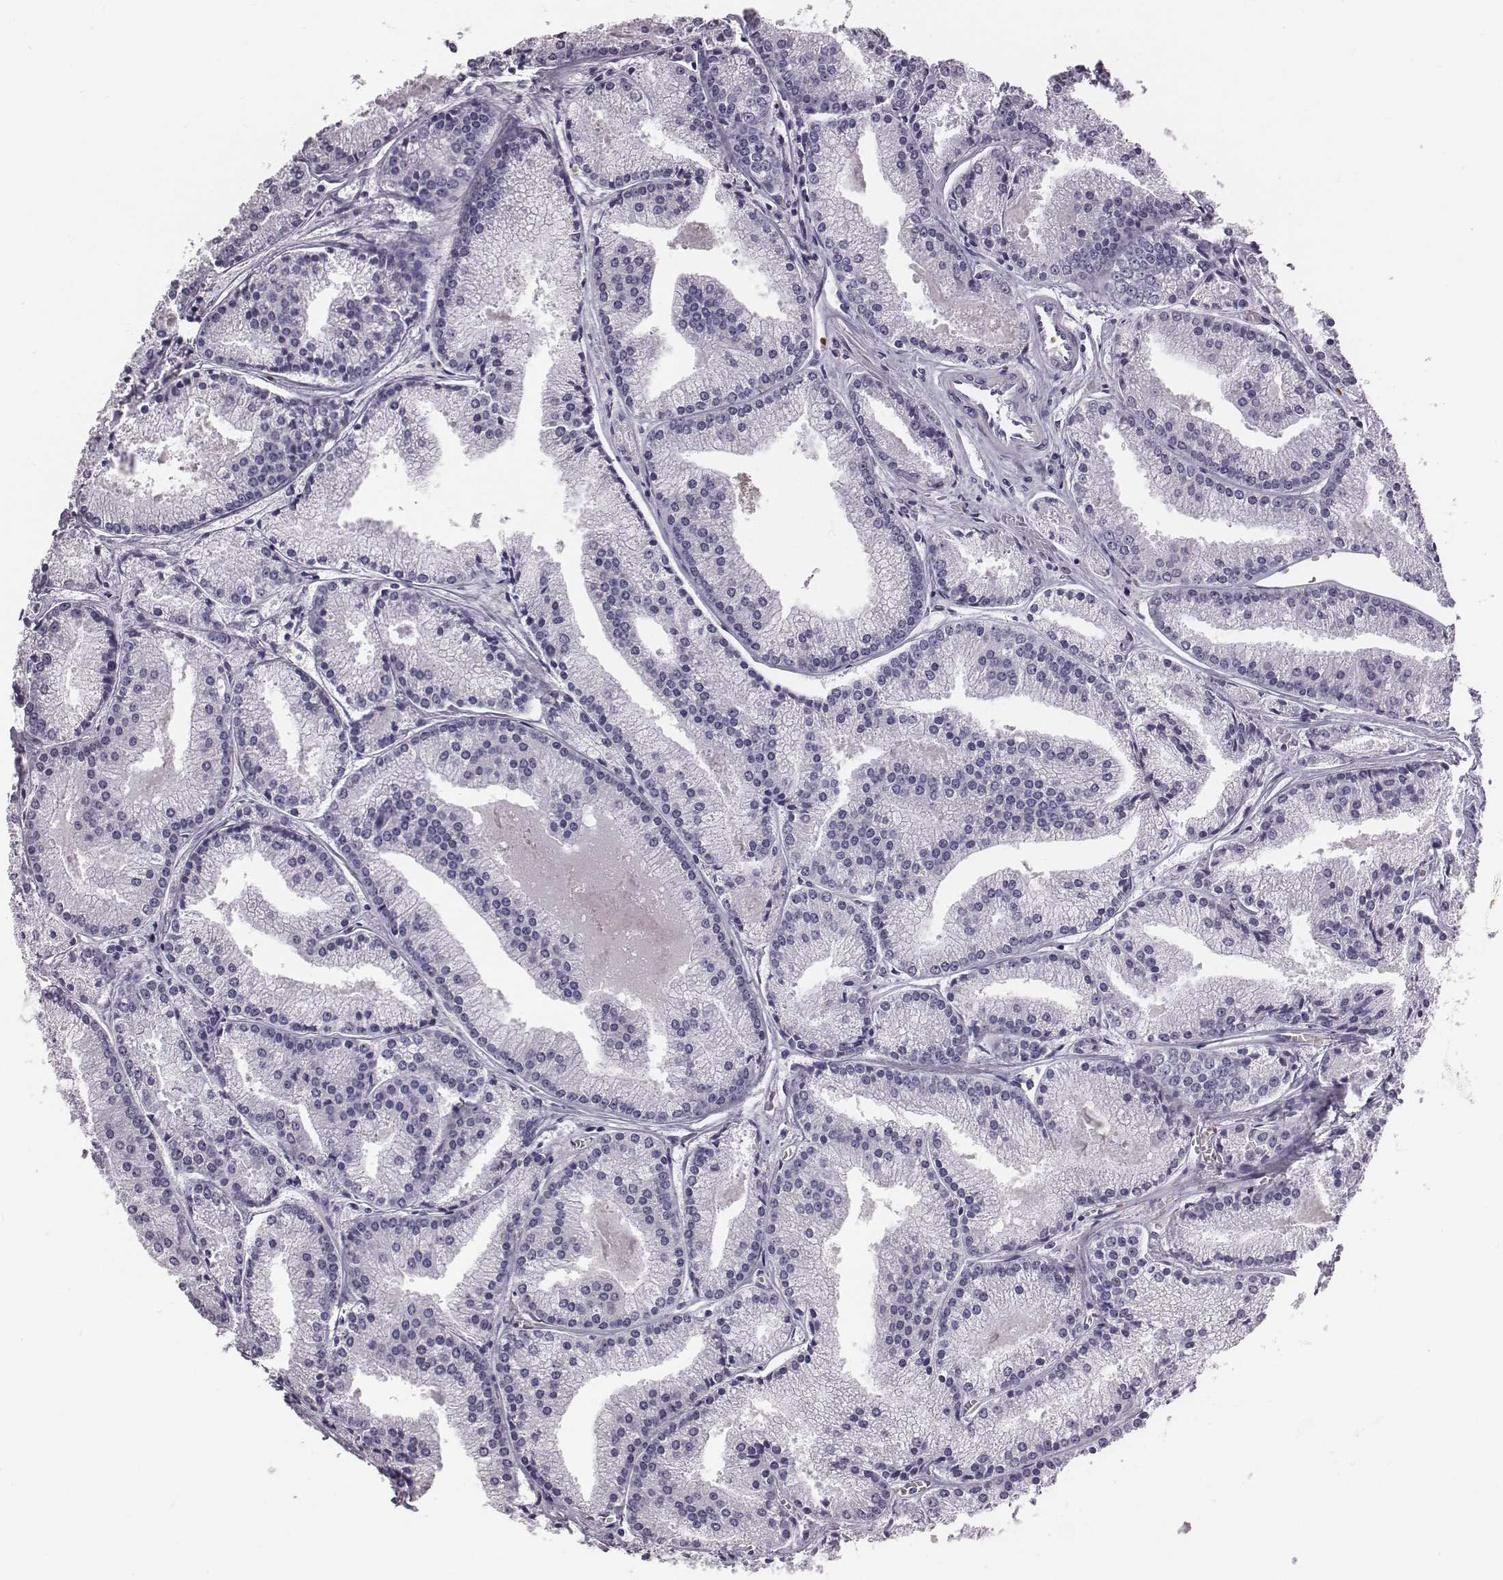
{"staining": {"intensity": "negative", "quantity": "none", "location": "none"}, "tissue": "prostate cancer", "cell_type": "Tumor cells", "image_type": "cancer", "snomed": [{"axis": "morphology", "description": "Adenocarcinoma, NOS"}, {"axis": "topography", "description": "Prostate"}], "caption": "Prostate cancer (adenocarcinoma) was stained to show a protein in brown. There is no significant staining in tumor cells. (DAB (3,3'-diaminobenzidine) IHC visualized using brightfield microscopy, high magnification).", "gene": "HBZ", "patient": {"sex": "male", "age": 72}}